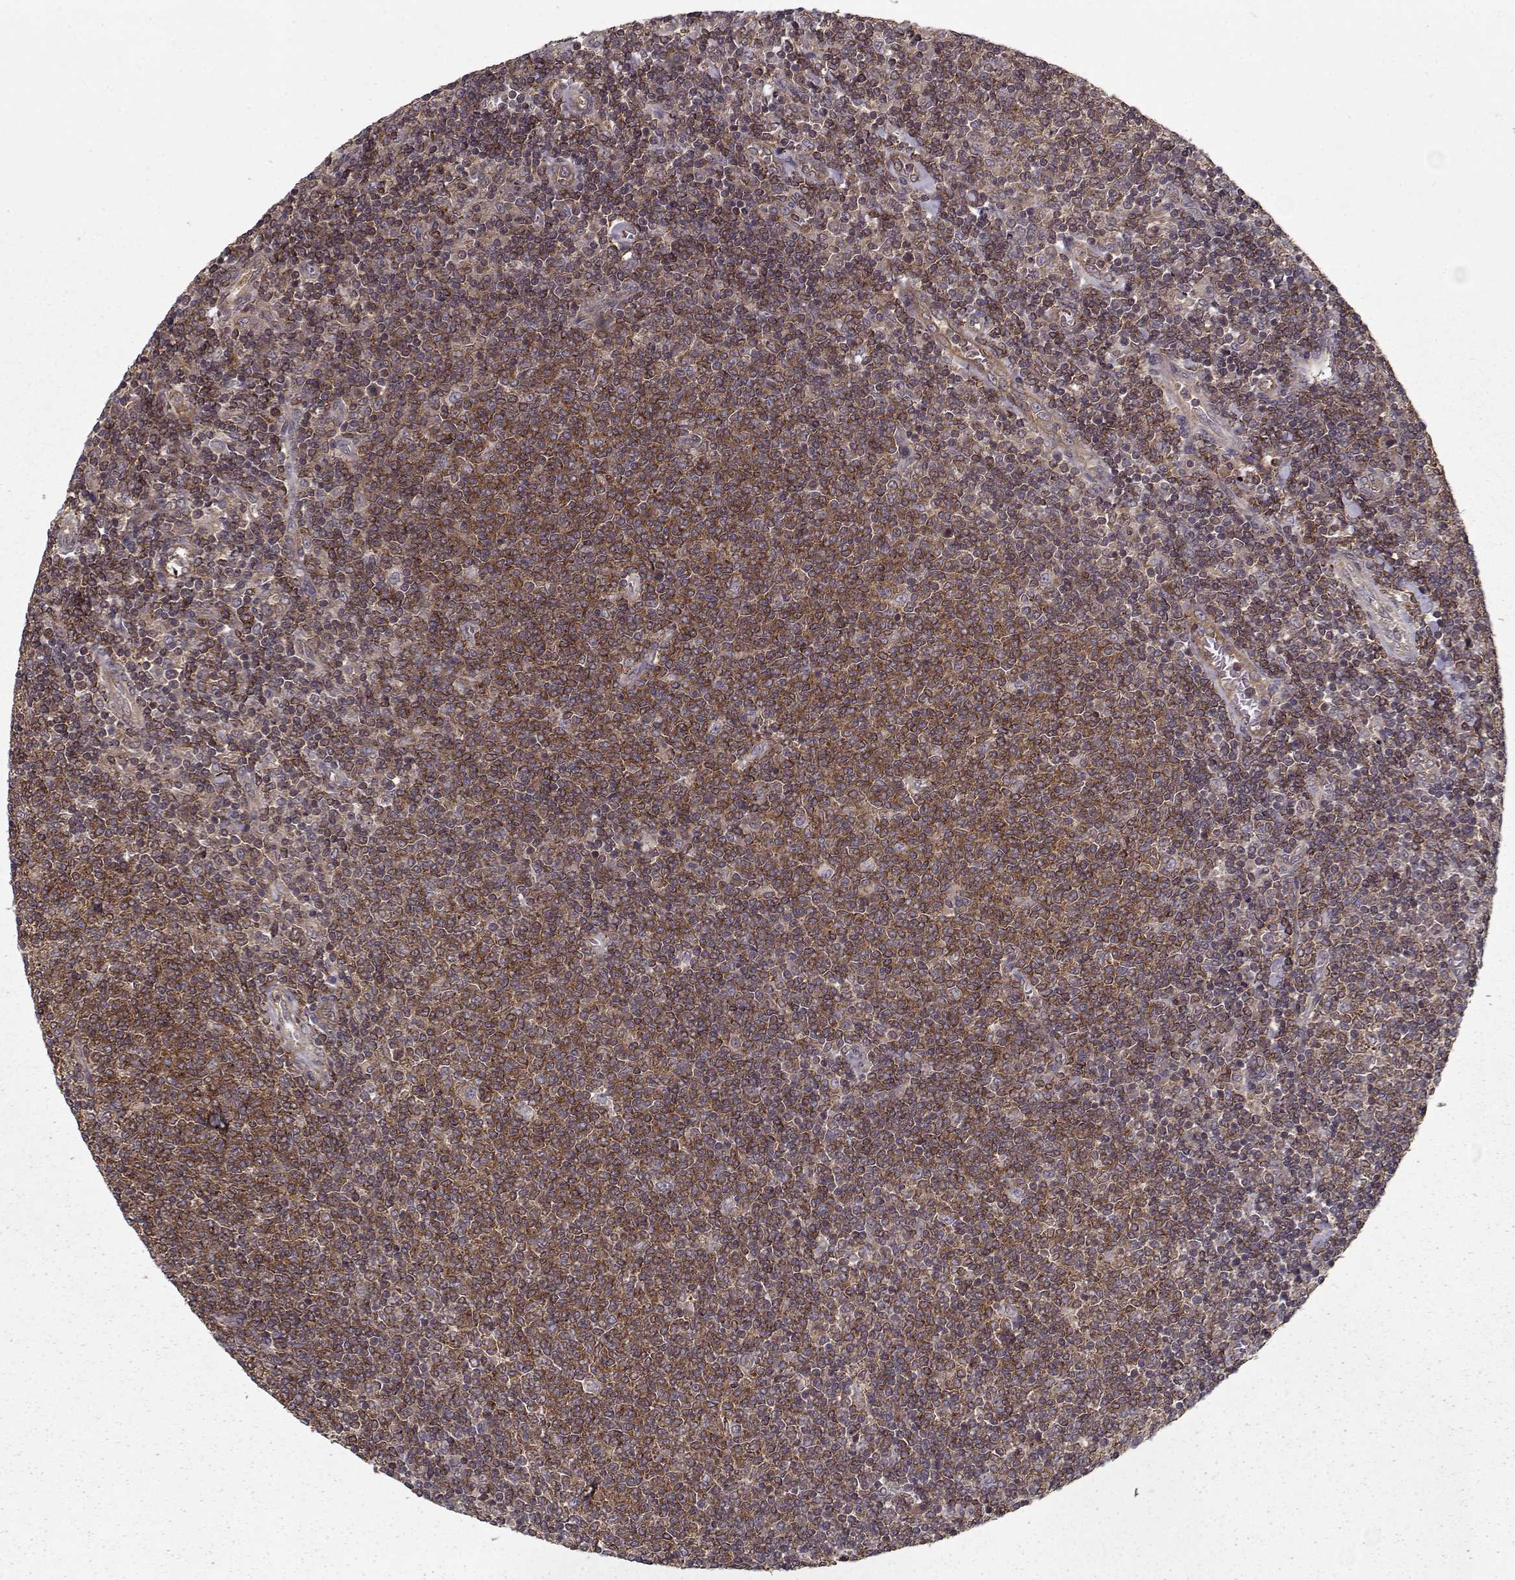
{"staining": {"intensity": "strong", "quantity": ">75%", "location": "cytoplasmic/membranous"}, "tissue": "lymphoma", "cell_type": "Tumor cells", "image_type": "cancer", "snomed": [{"axis": "morphology", "description": "Malignant lymphoma, non-Hodgkin's type, Low grade"}, {"axis": "topography", "description": "Lymph node"}], "caption": "The histopathology image reveals staining of lymphoma, revealing strong cytoplasmic/membranous protein staining (brown color) within tumor cells.", "gene": "PPP1R12A", "patient": {"sex": "male", "age": 52}}